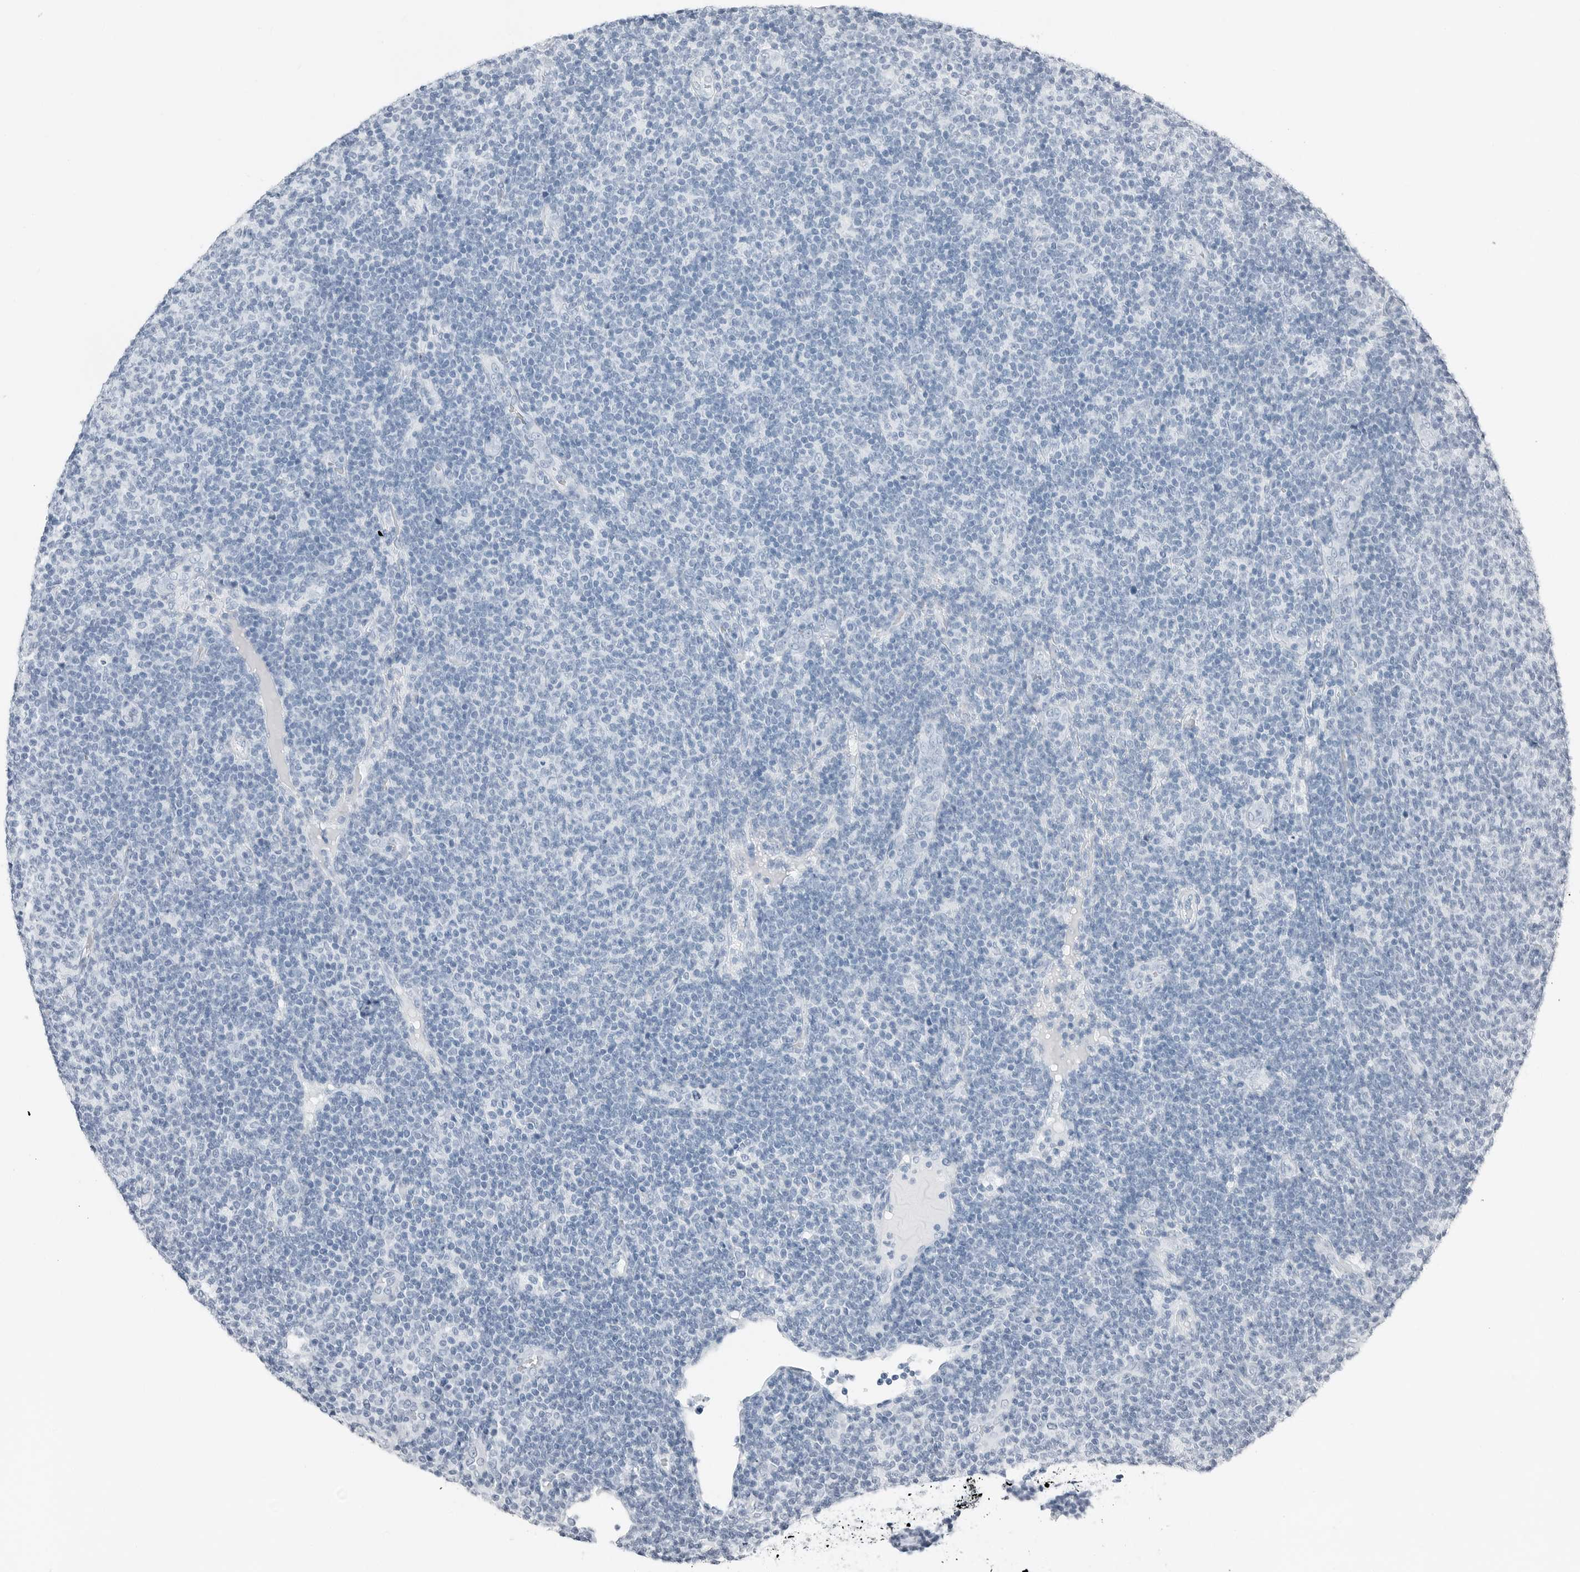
{"staining": {"intensity": "negative", "quantity": "none", "location": "none"}, "tissue": "lymphoma", "cell_type": "Tumor cells", "image_type": "cancer", "snomed": [{"axis": "morphology", "description": "Malignant lymphoma, non-Hodgkin's type, Low grade"}, {"axis": "topography", "description": "Lymph node"}], "caption": "Malignant lymphoma, non-Hodgkin's type (low-grade) was stained to show a protein in brown. There is no significant staining in tumor cells.", "gene": "SLPI", "patient": {"sex": "male", "age": 66}}